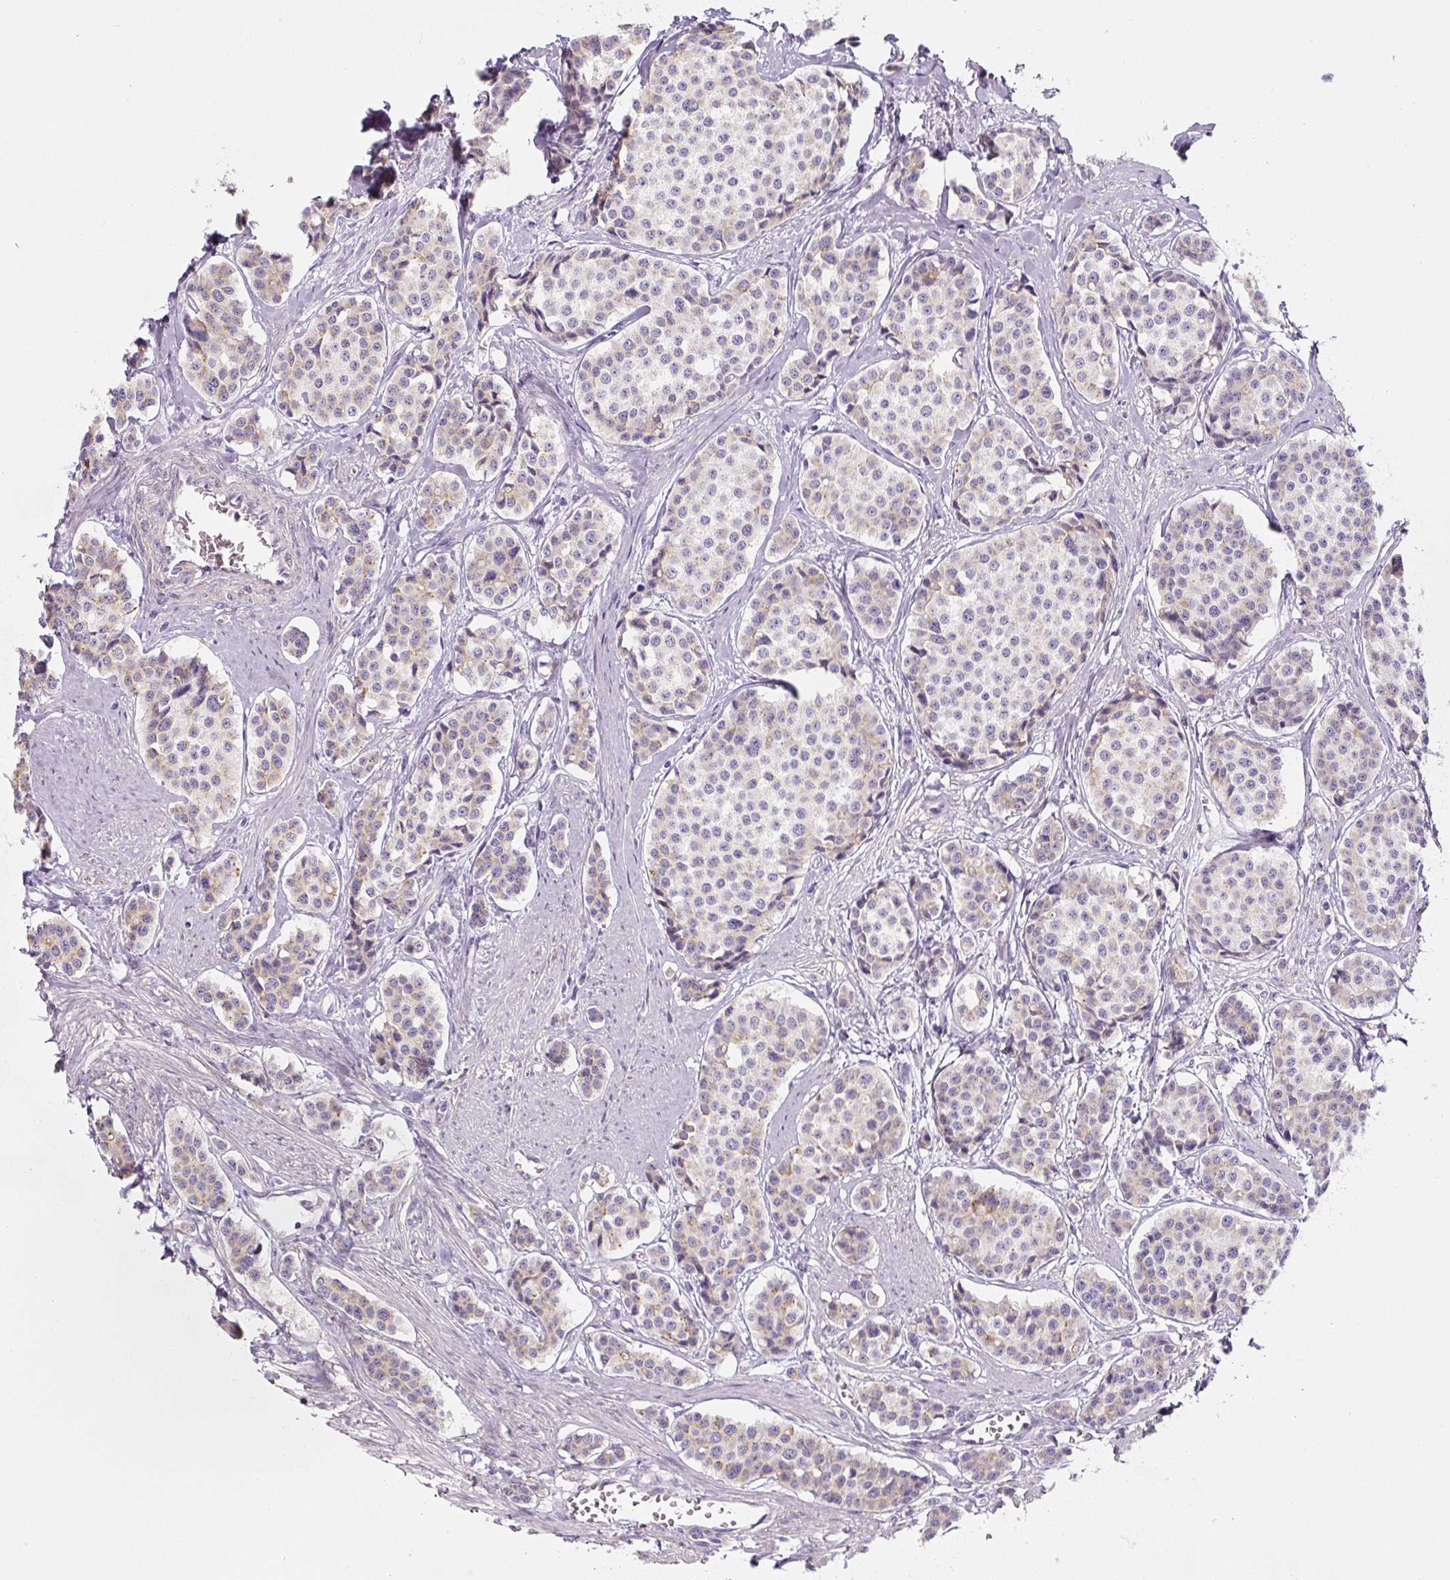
{"staining": {"intensity": "weak", "quantity": "<25%", "location": "cytoplasmic/membranous"}, "tissue": "carcinoid", "cell_type": "Tumor cells", "image_type": "cancer", "snomed": [{"axis": "morphology", "description": "Carcinoid, malignant, NOS"}, {"axis": "topography", "description": "Small intestine"}], "caption": "The IHC image has no significant staining in tumor cells of carcinoid (malignant) tissue. (DAB immunohistochemistry, high magnification).", "gene": "PWWP3B", "patient": {"sex": "male", "age": 60}}